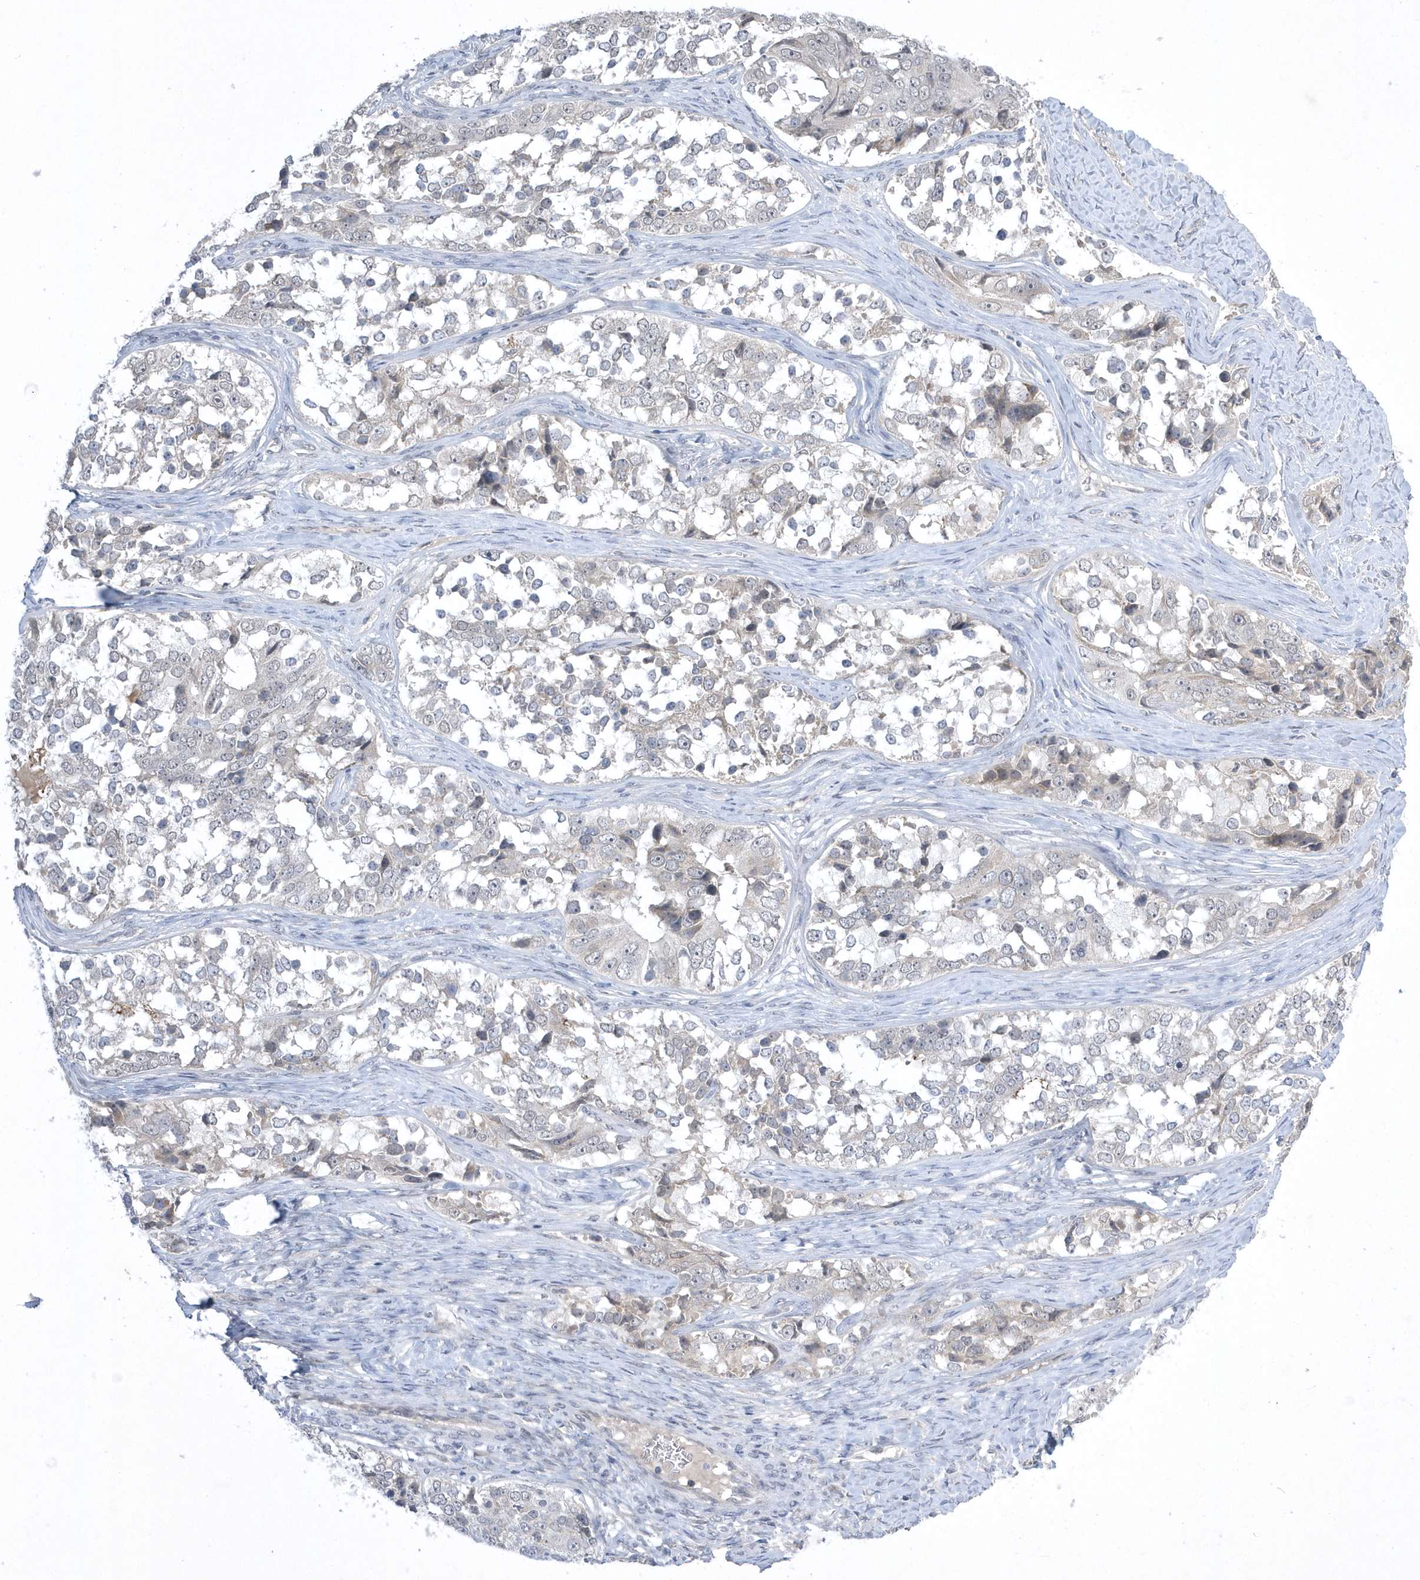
{"staining": {"intensity": "negative", "quantity": "none", "location": "none"}, "tissue": "ovarian cancer", "cell_type": "Tumor cells", "image_type": "cancer", "snomed": [{"axis": "morphology", "description": "Carcinoma, endometroid"}, {"axis": "topography", "description": "Ovary"}], "caption": "DAB immunohistochemical staining of human endometroid carcinoma (ovarian) reveals no significant expression in tumor cells. Brightfield microscopy of immunohistochemistry stained with DAB (3,3'-diaminobenzidine) (brown) and hematoxylin (blue), captured at high magnification.", "gene": "ZC3H12D", "patient": {"sex": "female", "age": 51}}